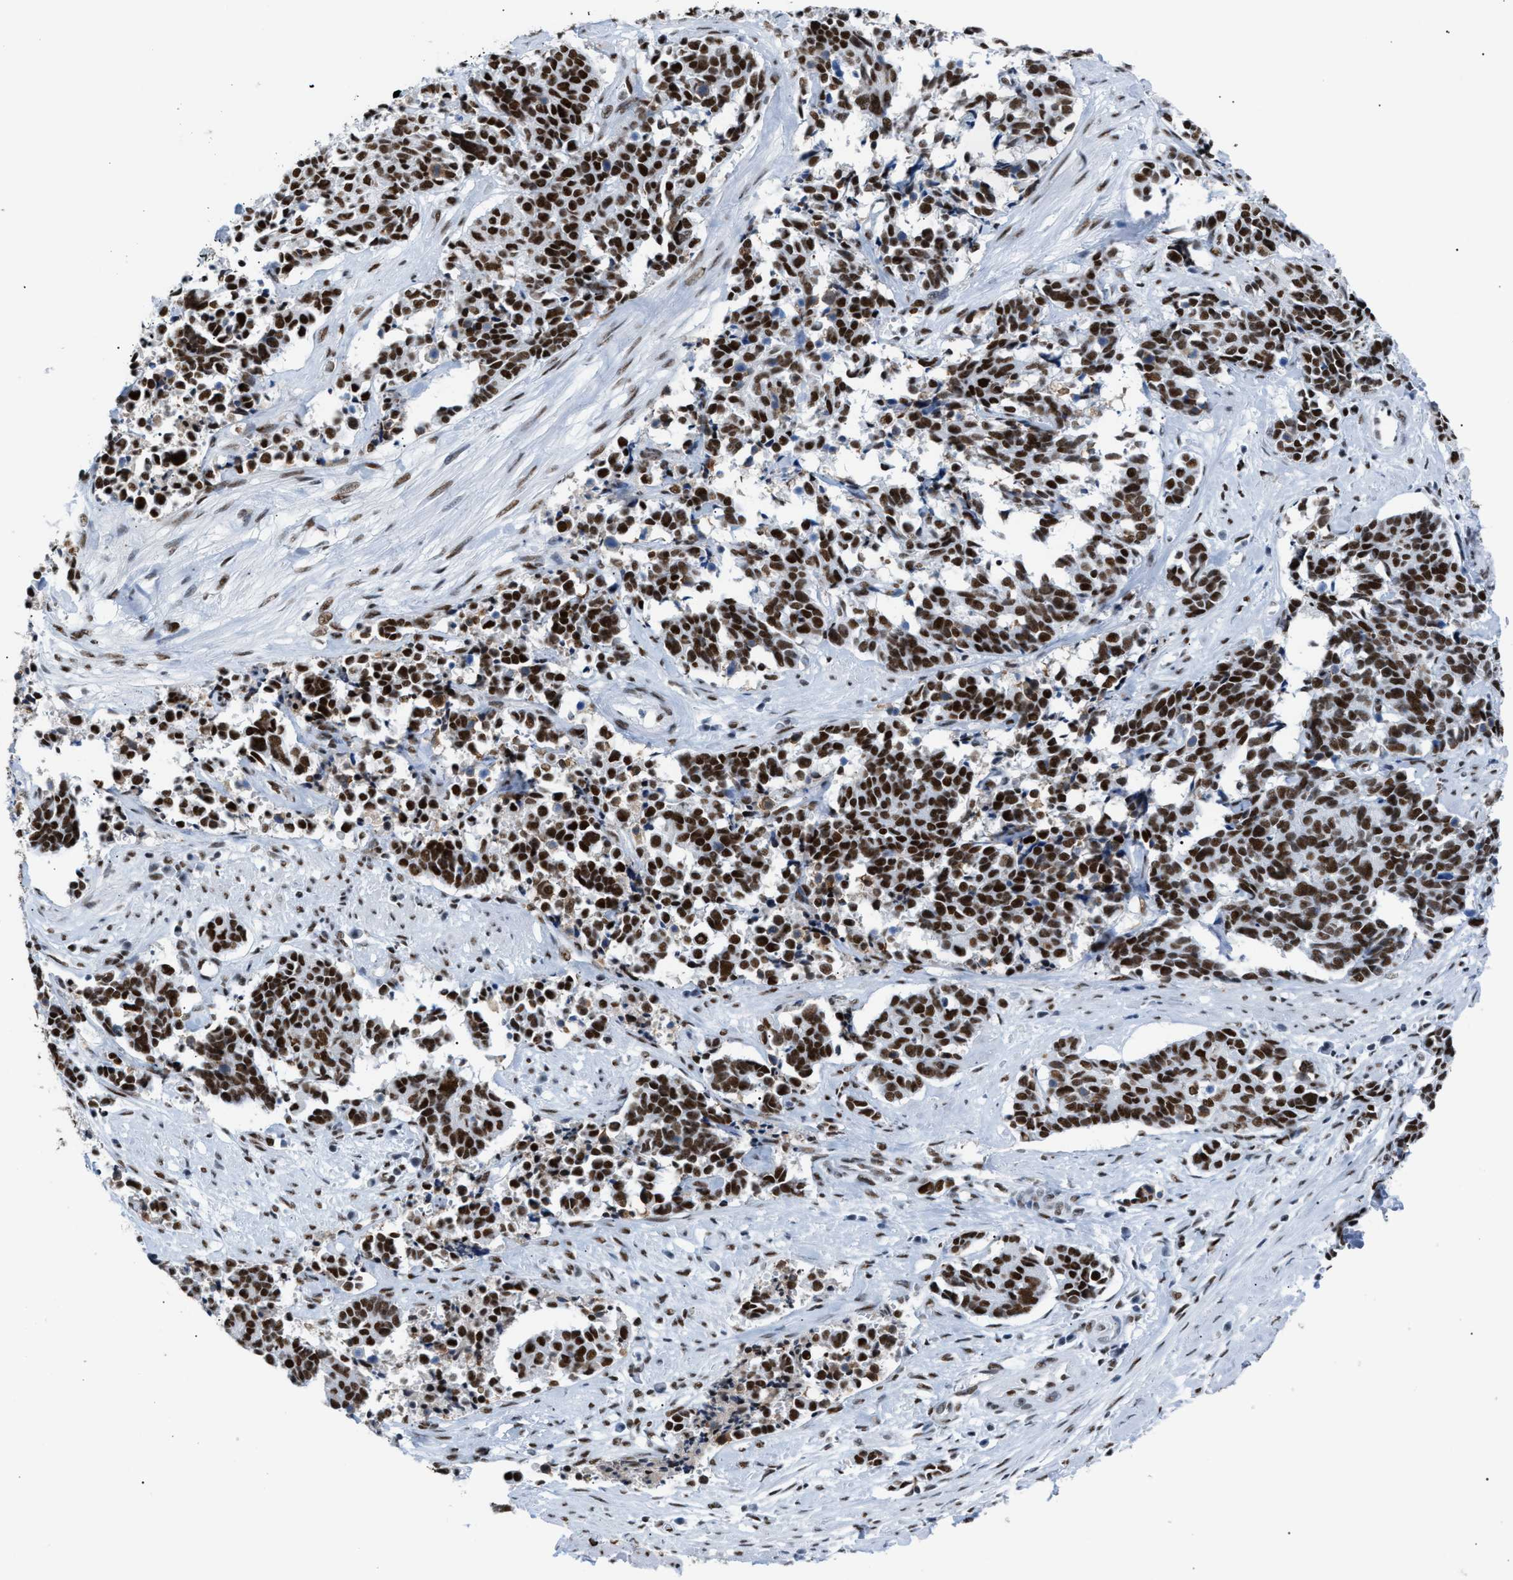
{"staining": {"intensity": "strong", "quantity": ">75%", "location": "cytoplasmic/membranous"}, "tissue": "cervical cancer", "cell_type": "Tumor cells", "image_type": "cancer", "snomed": [{"axis": "morphology", "description": "Squamous cell carcinoma, NOS"}, {"axis": "topography", "description": "Cervix"}], "caption": "Cervical squamous cell carcinoma stained with immunohistochemistry shows strong cytoplasmic/membranous positivity in approximately >75% of tumor cells.", "gene": "CCAR2", "patient": {"sex": "female", "age": 35}}